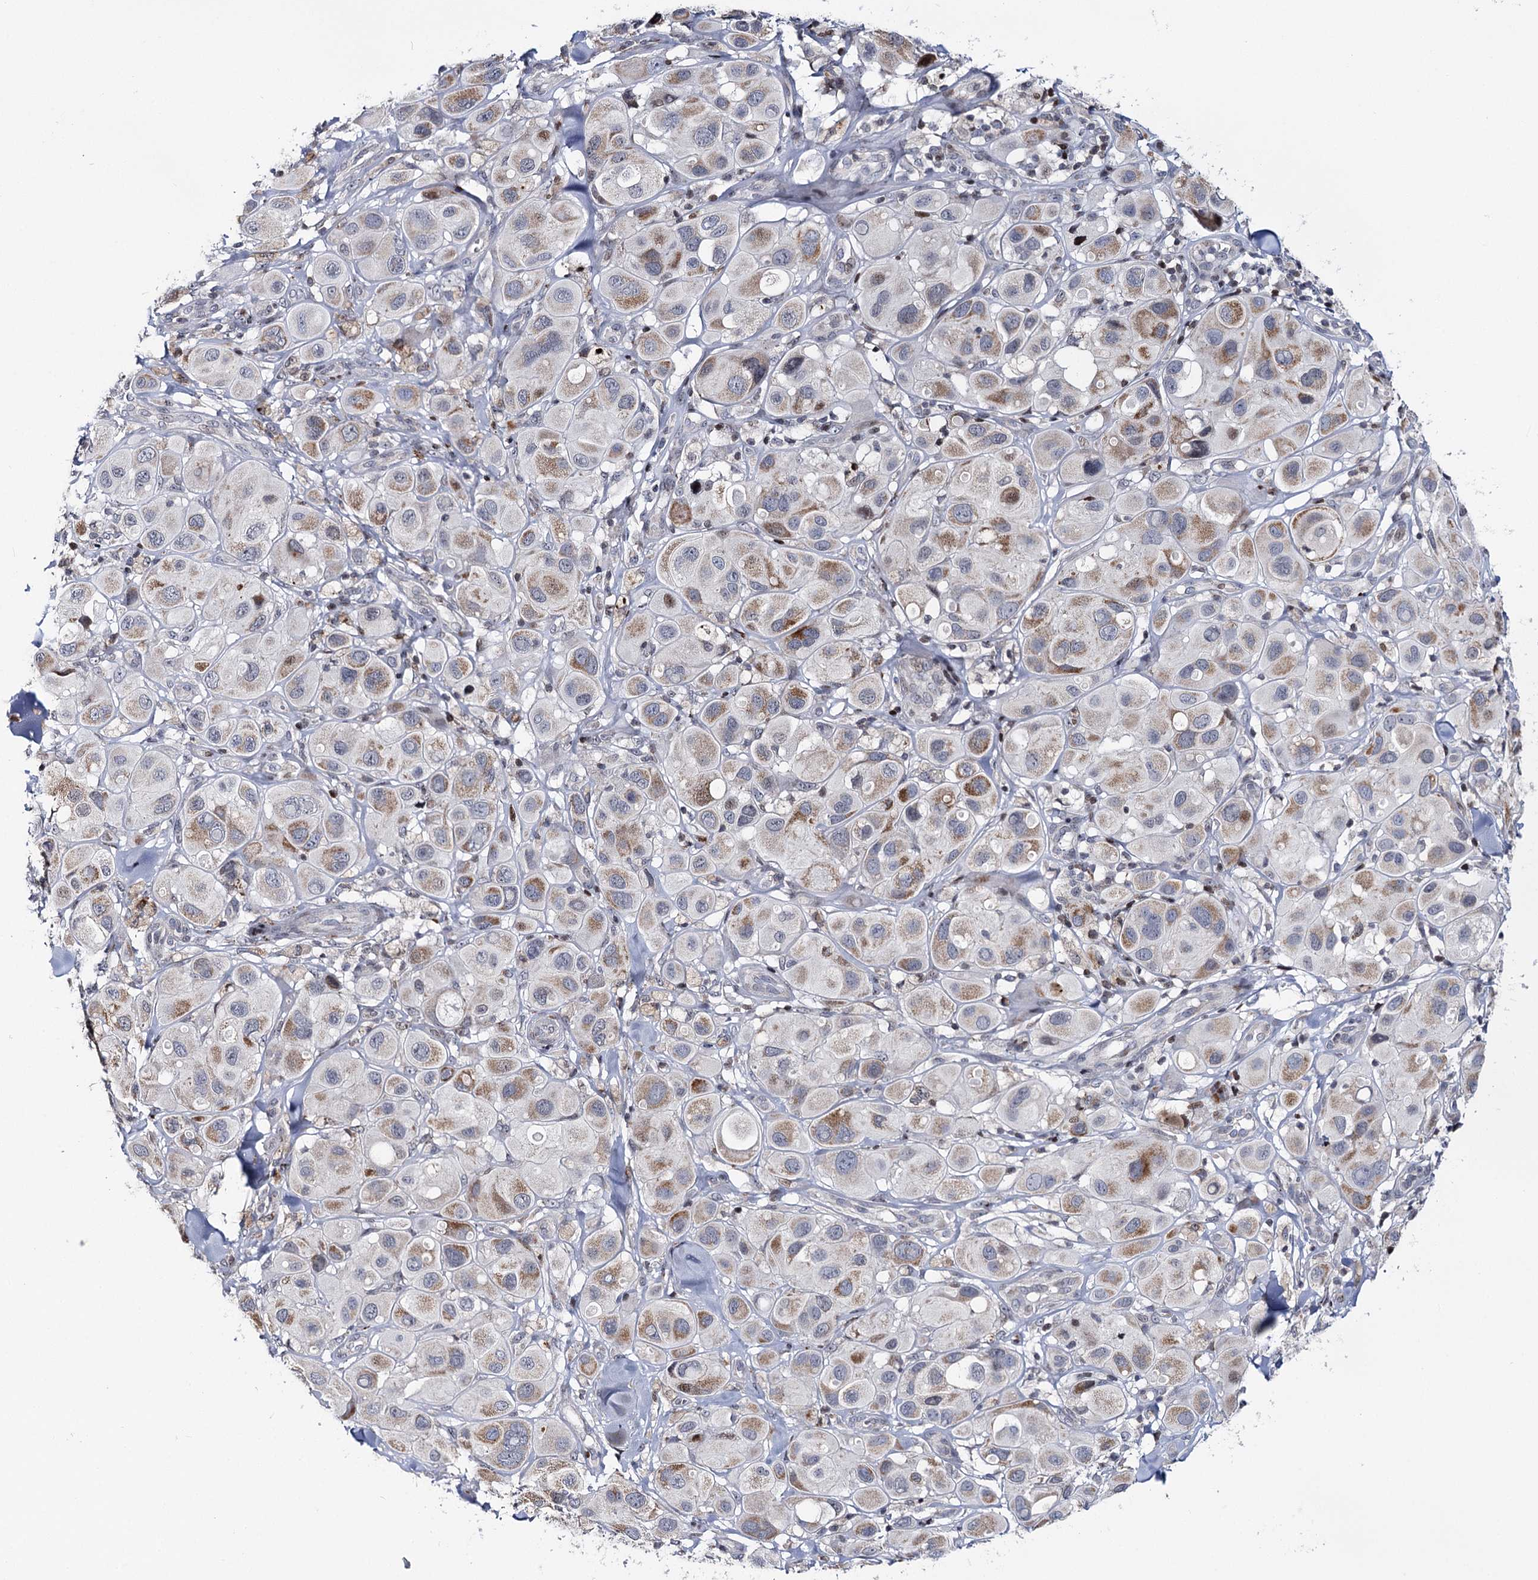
{"staining": {"intensity": "moderate", "quantity": ">75%", "location": "cytoplasmic/membranous"}, "tissue": "melanoma", "cell_type": "Tumor cells", "image_type": "cancer", "snomed": [{"axis": "morphology", "description": "Malignant melanoma, Metastatic site"}, {"axis": "topography", "description": "Skin"}], "caption": "Malignant melanoma (metastatic site) stained with immunohistochemistry displays moderate cytoplasmic/membranous expression in approximately >75% of tumor cells.", "gene": "PTGR1", "patient": {"sex": "male", "age": 41}}